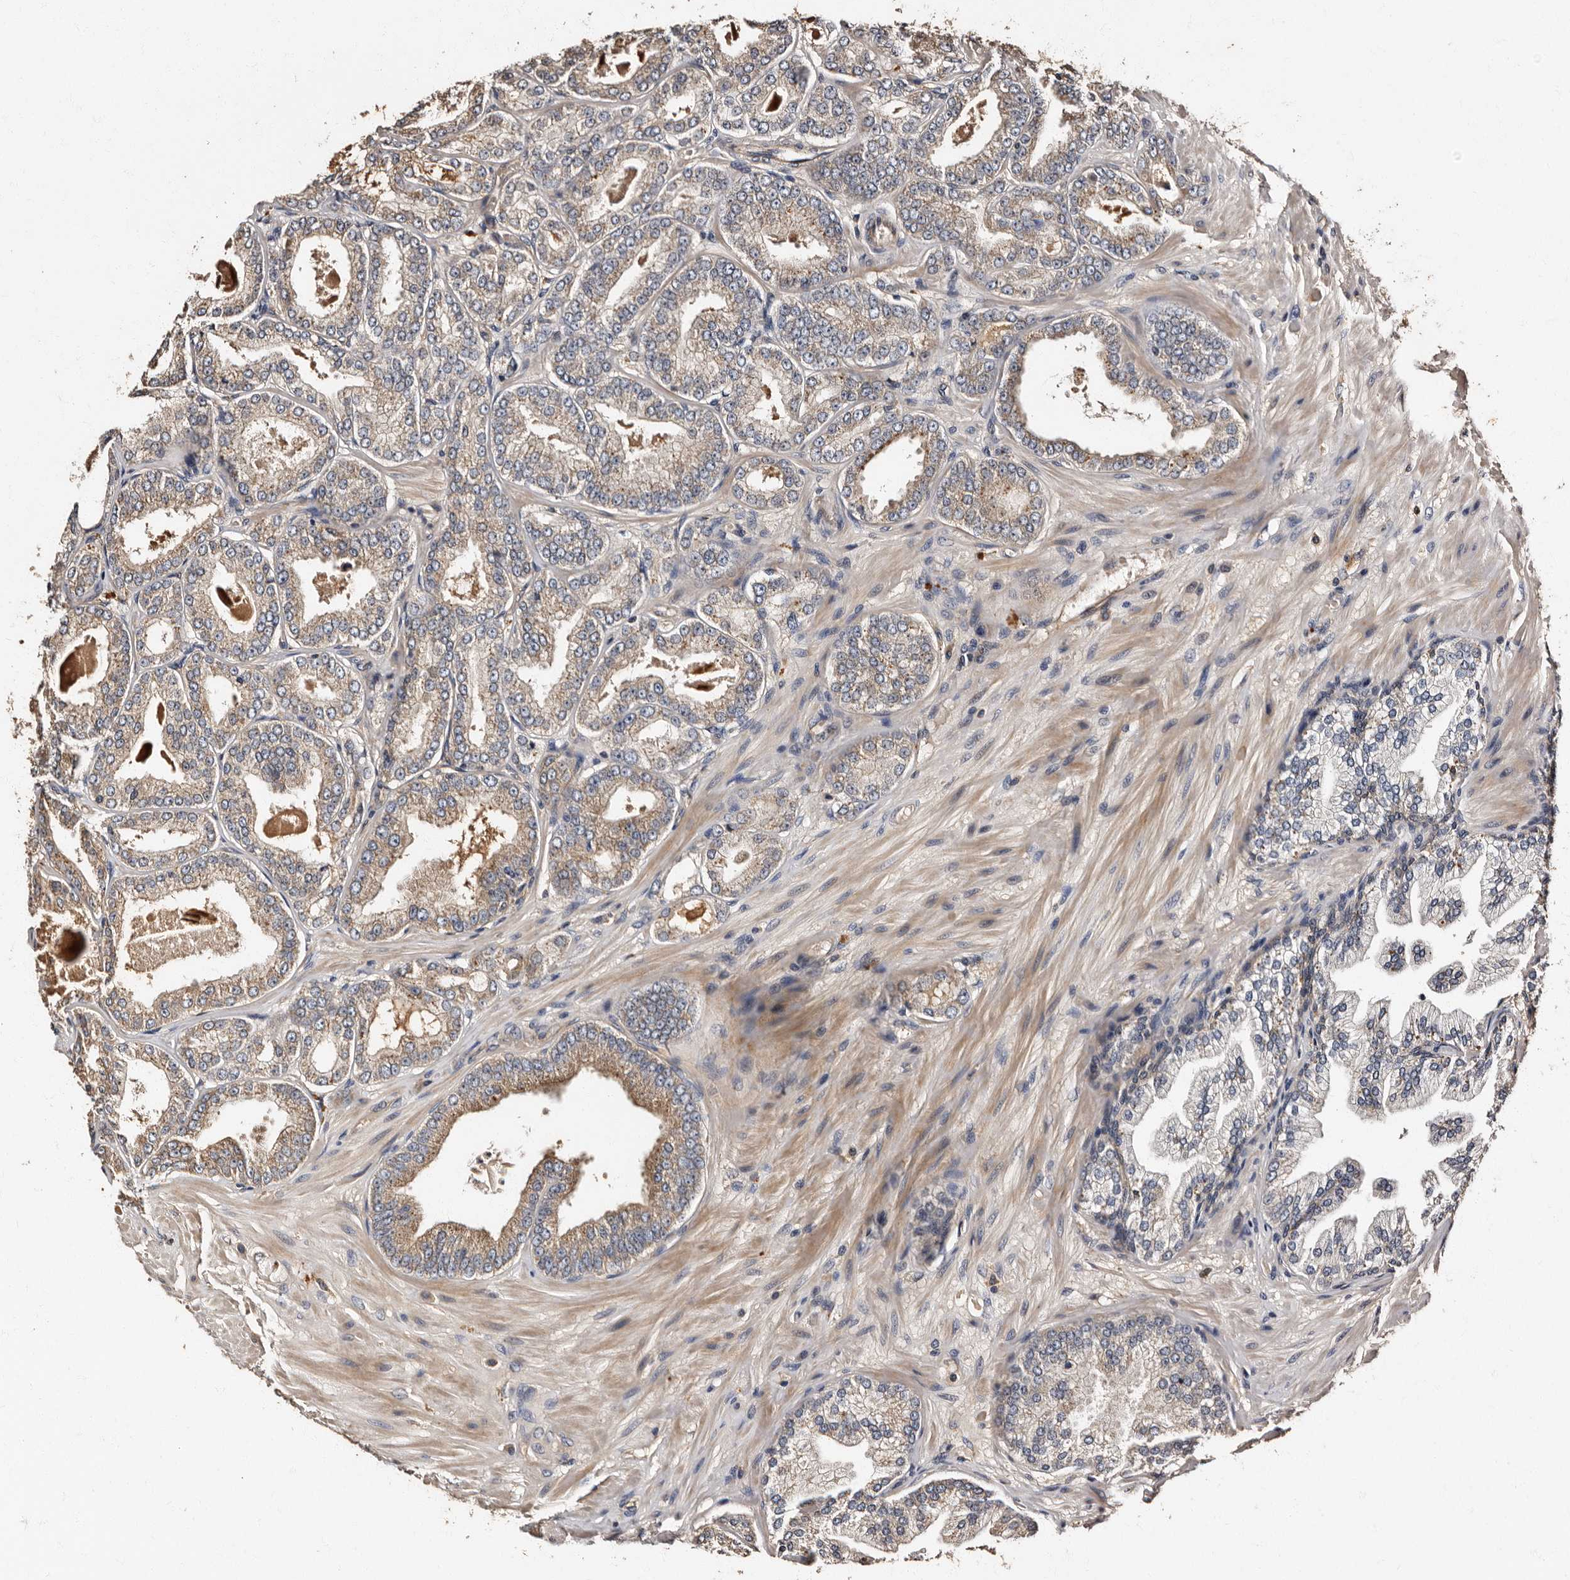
{"staining": {"intensity": "weak", "quantity": "25%-75%", "location": "cytoplasmic/membranous"}, "tissue": "prostate cancer", "cell_type": "Tumor cells", "image_type": "cancer", "snomed": [{"axis": "morphology", "description": "Adenocarcinoma, Low grade"}, {"axis": "topography", "description": "Prostate"}], "caption": "Immunohistochemical staining of adenocarcinoma (low-grade) (prostate) exhibits weak cytoplasmic/membranous protein positivity in approximately 25%-75% of tumor cells.", "gene": "ADCK5", "patient": {"sex": "male", "age": 63}}